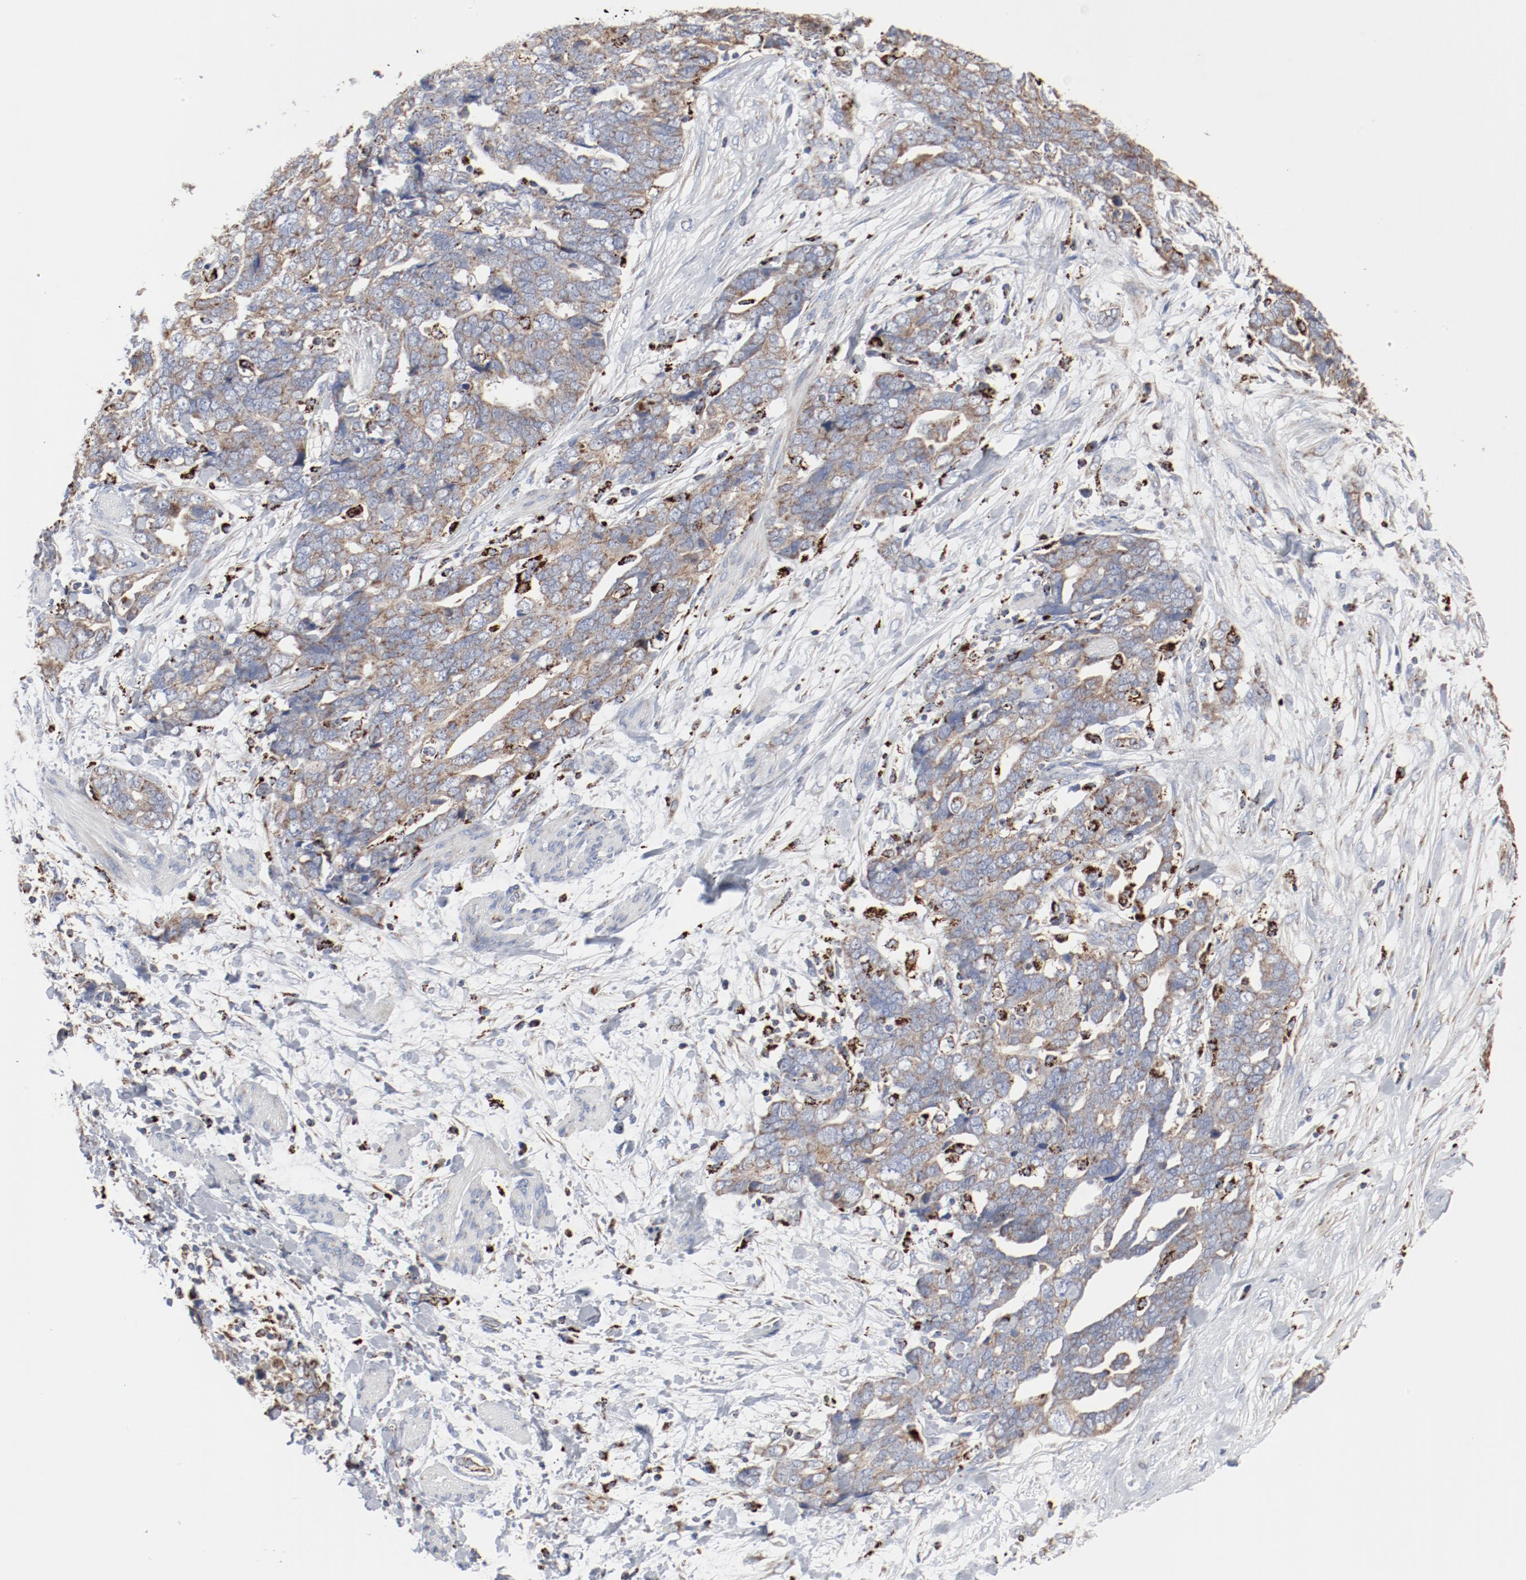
{"staining": {"intensity": "weak", "quantity": "25%-75%", "location": "cytoplasmic/membranous"}, "tissue": "ovarian cancer", "cell_type": "Tumor cells", "image_type": "cancer", "snomed": [{"axis": "morphology", "description": "Normal tissue, NOS"}, {"axis": "morphology", "description": "Cystadenocarcinoma, serous, NOS"}, {"axis": "topography", "description": "Fallopian tube"}, {"axis": "topography", "description": "Ovary"}], "caption": "This is an image of IHC staining of serous cystadenocarcinoma (ovarian), which shows weak staining in the cytoplasmic/membranous of tumor cells.", "gene": "SETD3", "patient": {"sex": "female", "age": 56}}